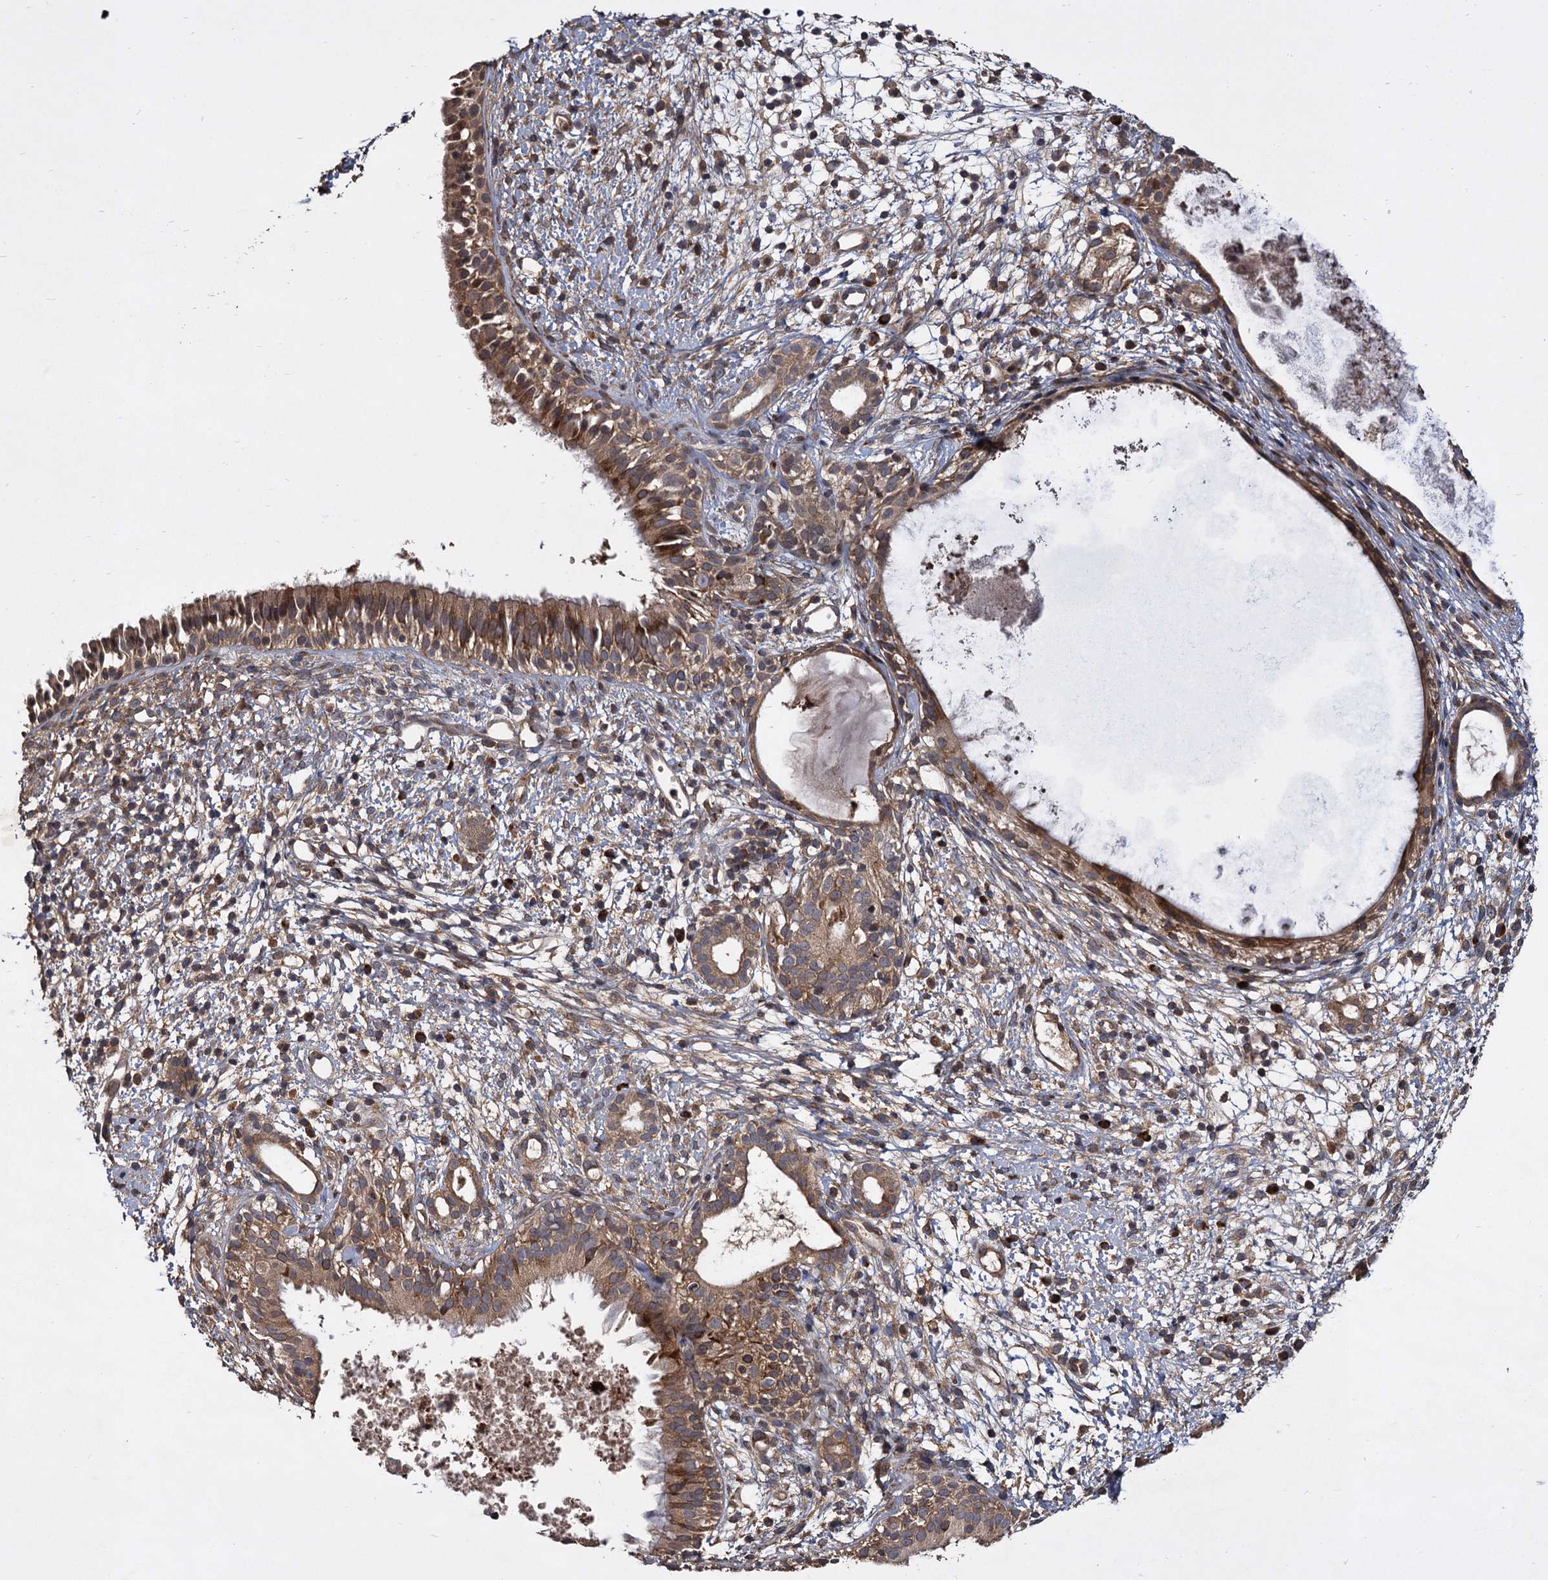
{"staining": {"intensity": "moderate", "quantity": ">75%", "location": "cytoplasmic/membranous"}, "tissue": "nasopharynx", "cell_type": "Respiratory epithelial cells", "image_type": "normal", "snomed": [{"axis": "morphology", "description": "Normal tissue, NOS"}, {"axis": "topography", "description": "Nasopharynx"}], "caption": "Approximately >75% of respiratory epithelial cells in unremarkable human nasopharynx display moderate cytoplasmic/membranous protein expression as visualized by brown immunohistochemical staining.", "gene": "INPPL1", "patient": {"sex": "male", "age": 22}}